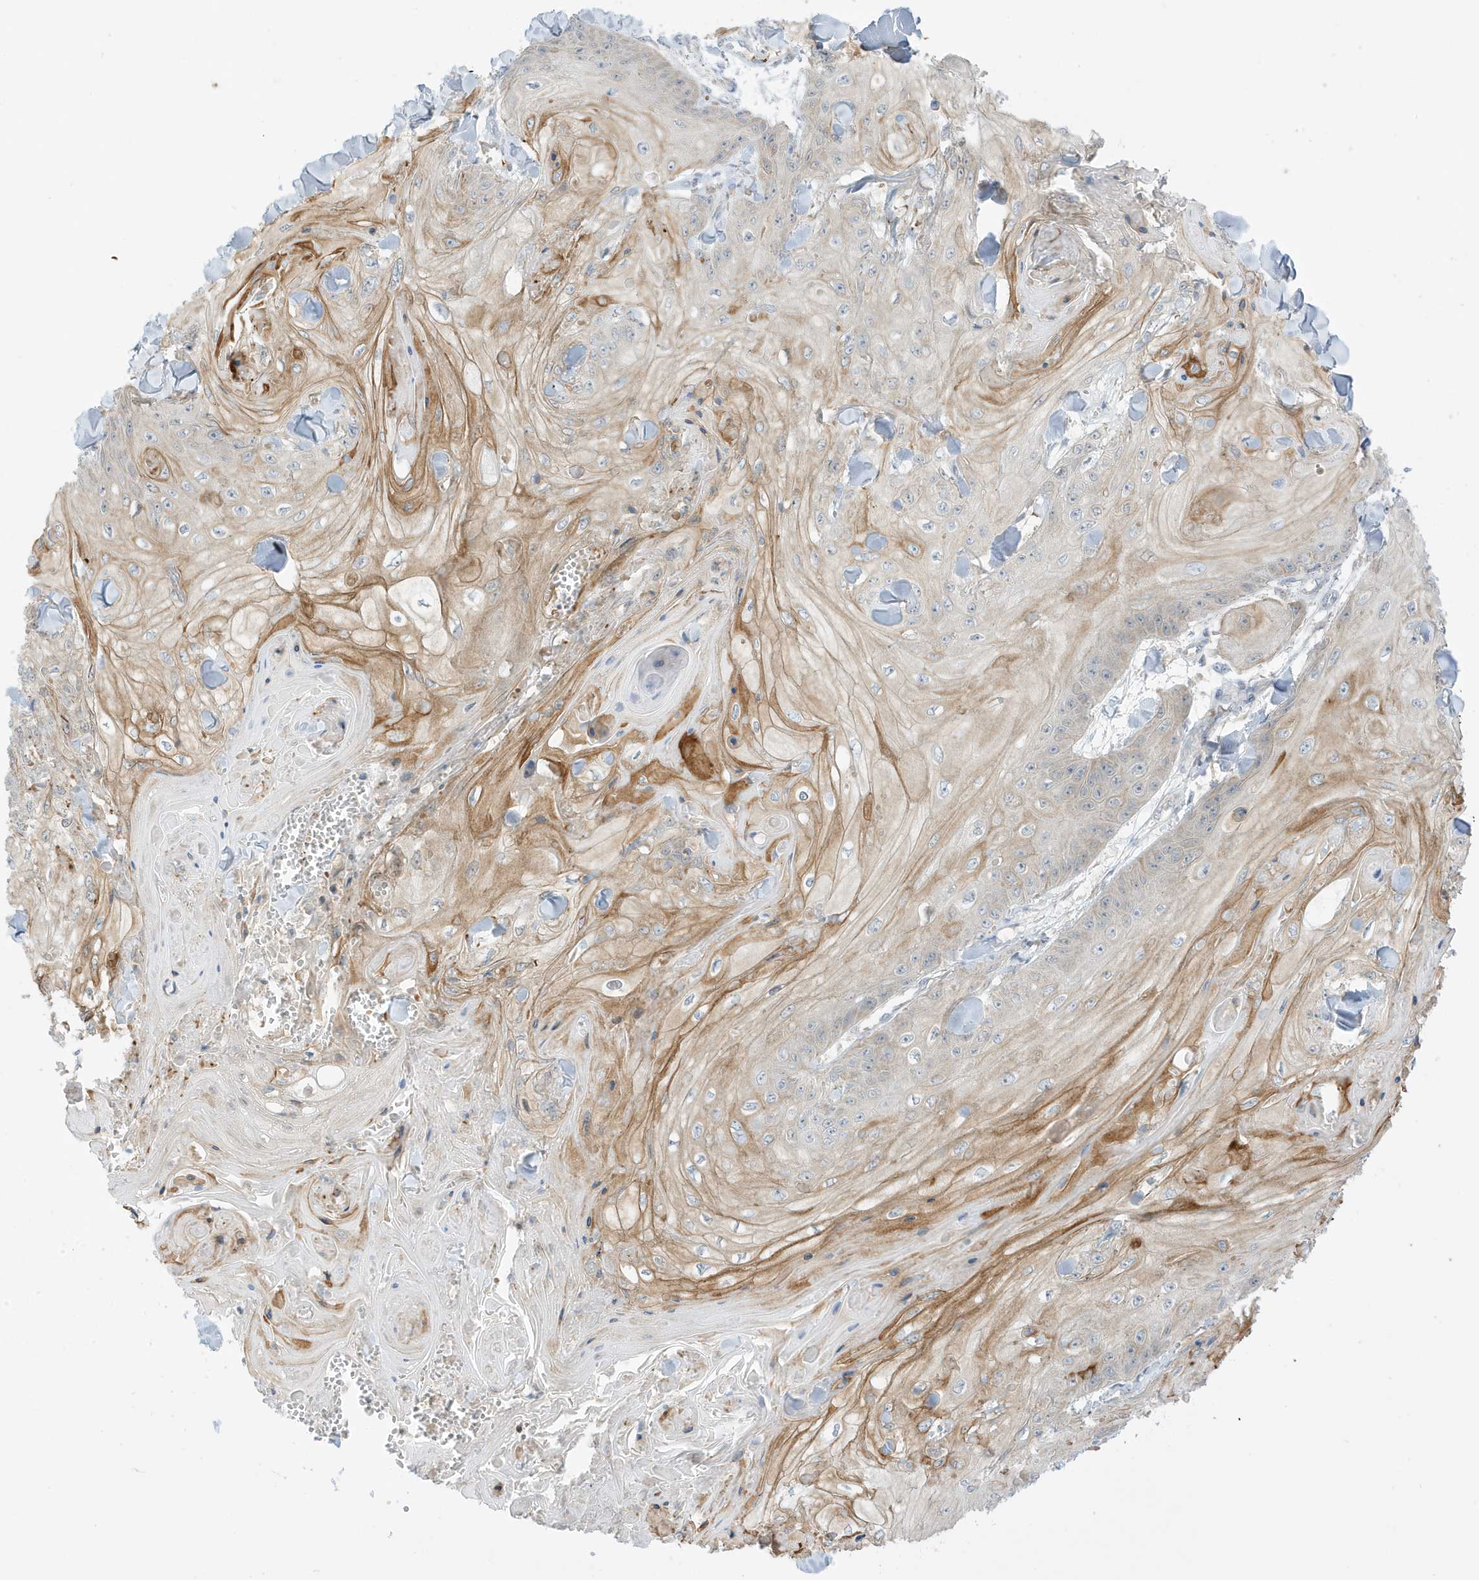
{"staining": {"intensity": "moderate", "quantity": "25%-75%", "location": "cytoplasmic/membranous"}, "tissue": "skin cancer", "cell_type": "Tumor cells", "image_type": "cancer", "snomed": [{"axis": "morphology", "description": "Squamous cell carcinoma, NOS"}, {"axis": "topography", "description": "Skin"}], "caption": "Skin cancer was stained to show a protein in brown. There is medium levels of moderate cytoplasmic/membranous expression in about 25%-75% of tumor cells.", "gene": "NPPC", "patient": {"sex": "male", "age": 74}}